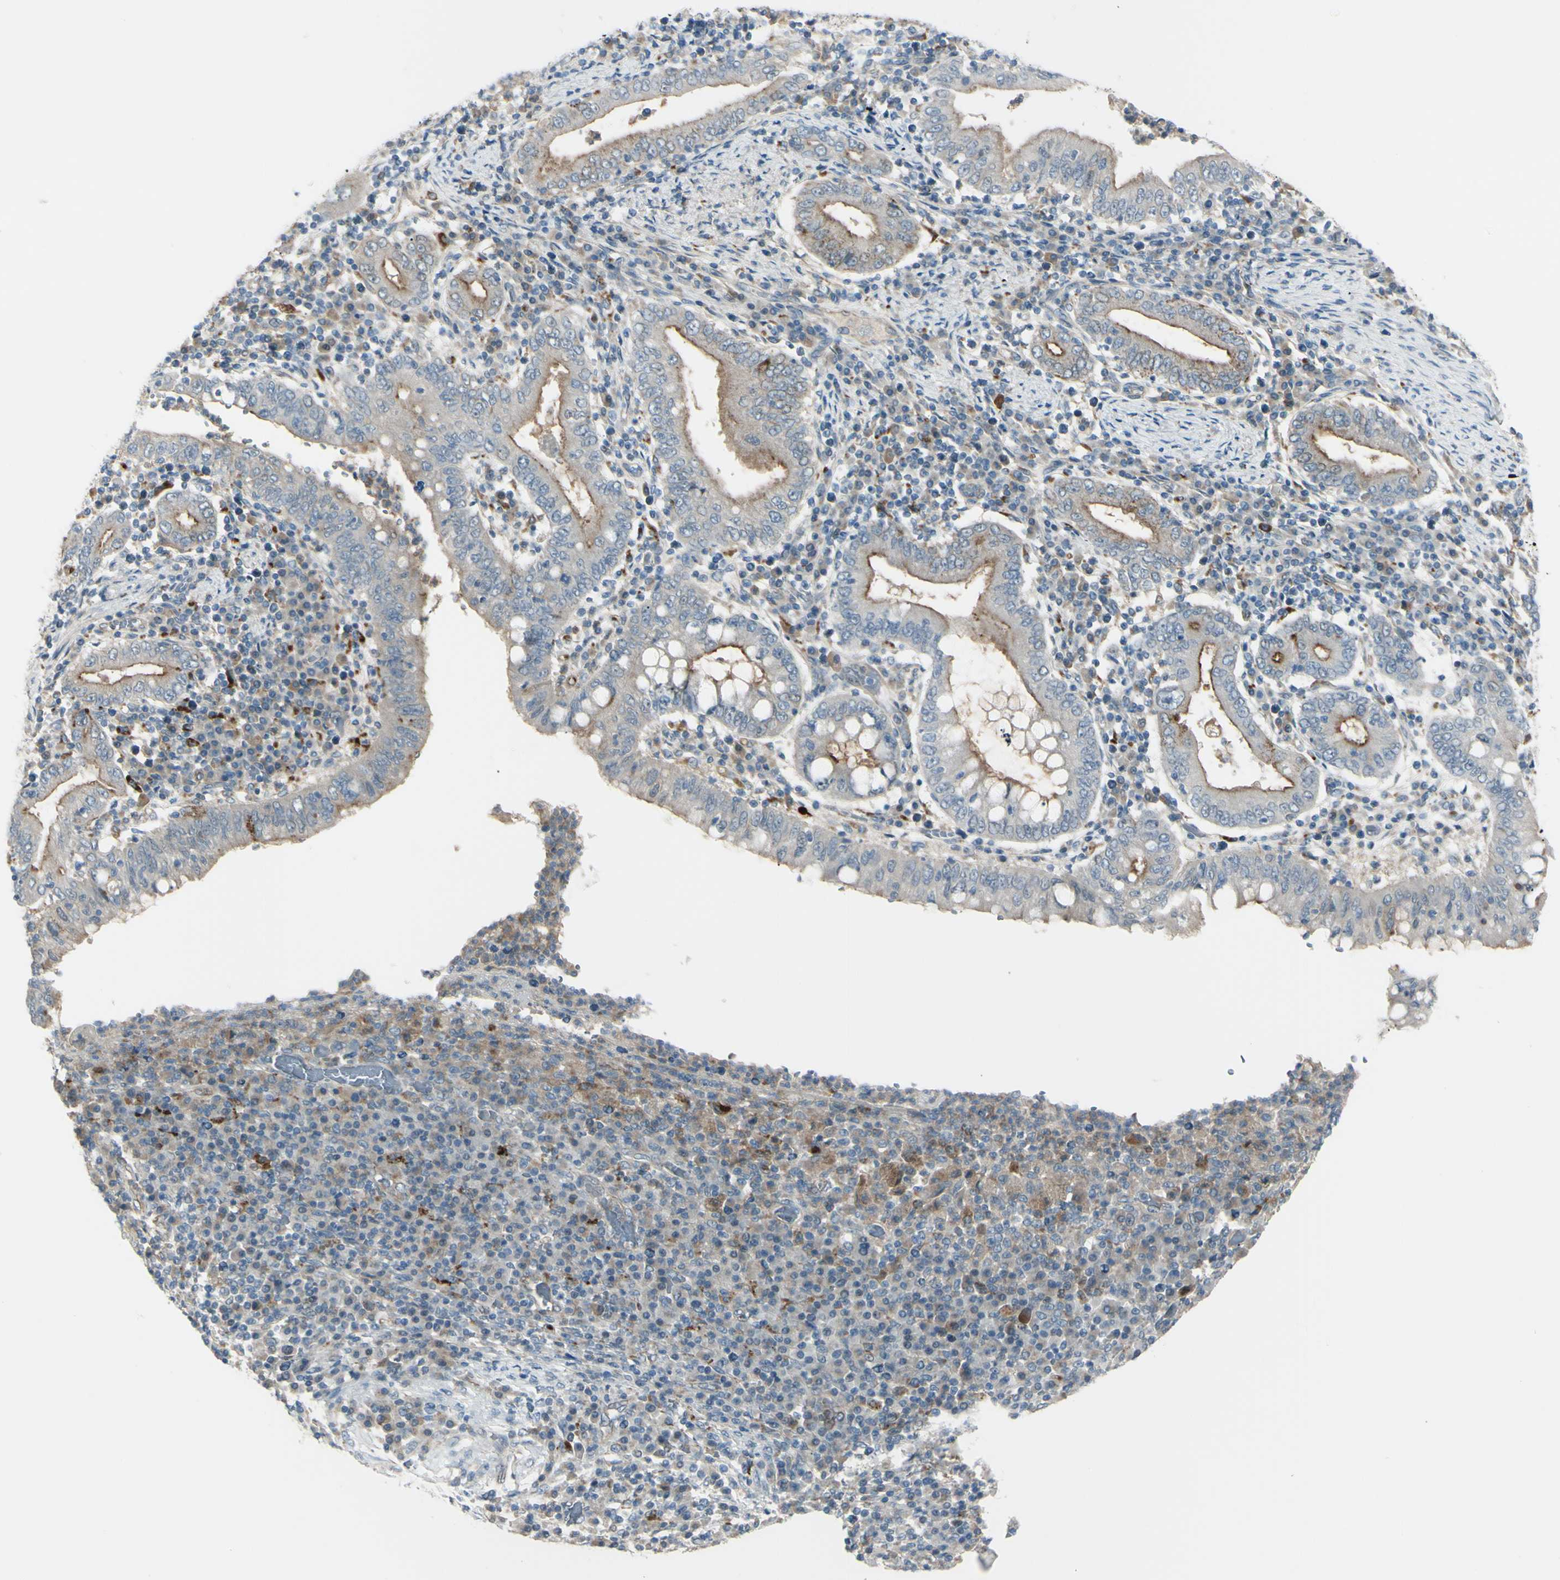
{"staining": {"intensity": "moderate", "quantity": "25%-75%", "location": "cytoplasmic/membranous"}, "tissue": "stomach cancer", "cell_type": "Tumor cells", "image_type": "cancer", "snomed": [{"axis": "morphology", "description": "Normal tissue, NOS"}, {"axis": "morphology", "description": "Adenocarcinoma, NOS"}, {"axis": "topography", "description": "Esophagus"}, {"axis": "topography", "description": "Stomach, upper"}, {"axis": "topography", "description": "Peripheral nerve tissue"}], "caption": "Protein expression analysis of stomach cancer (adenocarcinoma) displays moderate cytoplasmic/membranous staining in approximately 25%-75% of tumor cells. (DAB IHC with brightfield microscopy, high magnification).", "gene": "LMTK2", "patient": {"sex": "male", "age": 62}}